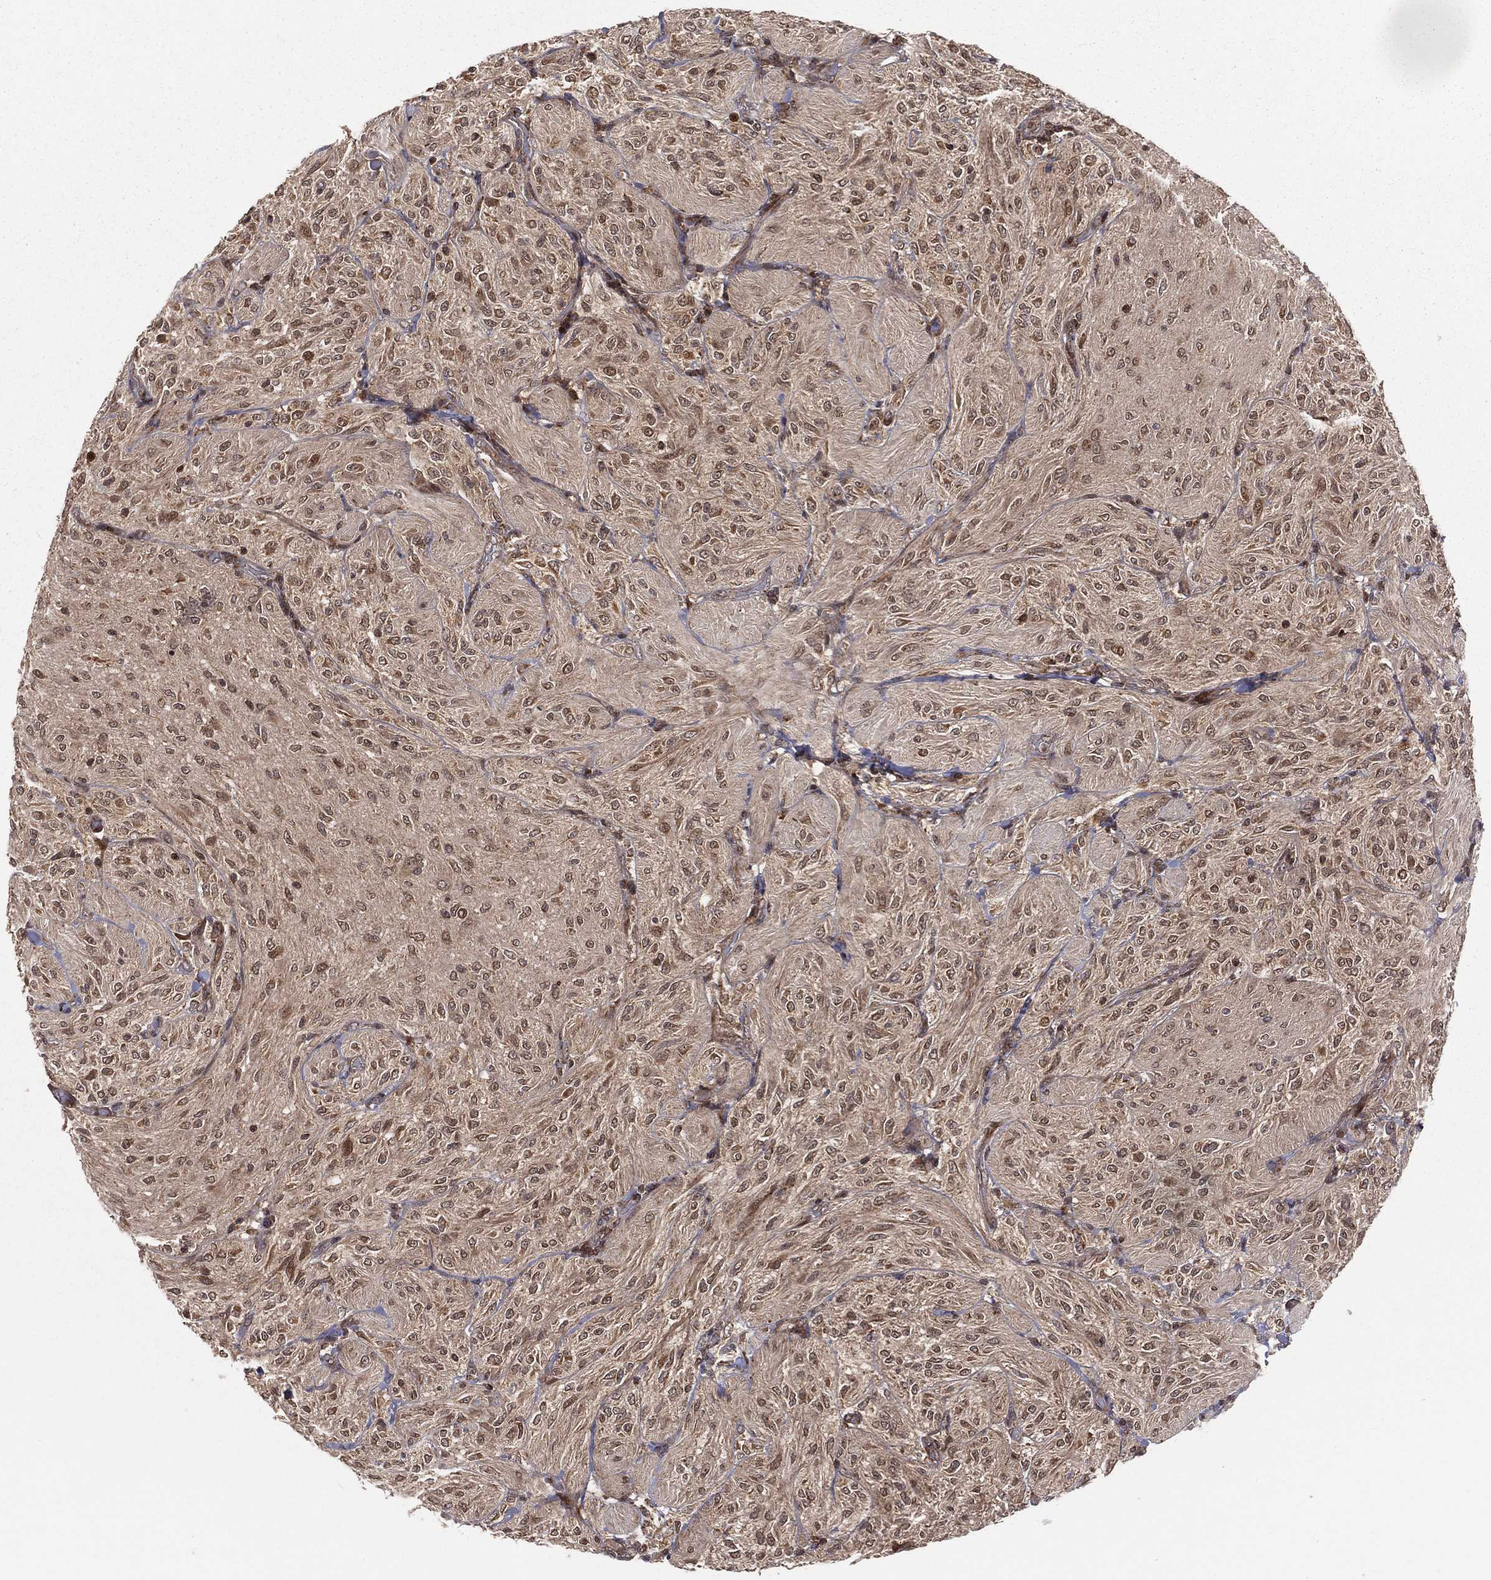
{"staining": {"intensity": "moderate", "quantity": "<25%", "location": "nuclear"}, "tissue": "glioma", "cell_type": "Tumor cells", "image_type": "cancer", "snomed": [{"axis": "morphology", "description": "Glioma, malignant, Low grade"}, {"axis": "topography", "description": "Brain"}], "caption": "This histopathology image demonstrates immunohistochemistry (IHC) staining of glioma, with low moderate nuclear expression in approximately <25% of tumor cells.", "gene": "MDM2", "patient": {"sex": "male", "age": 3}}